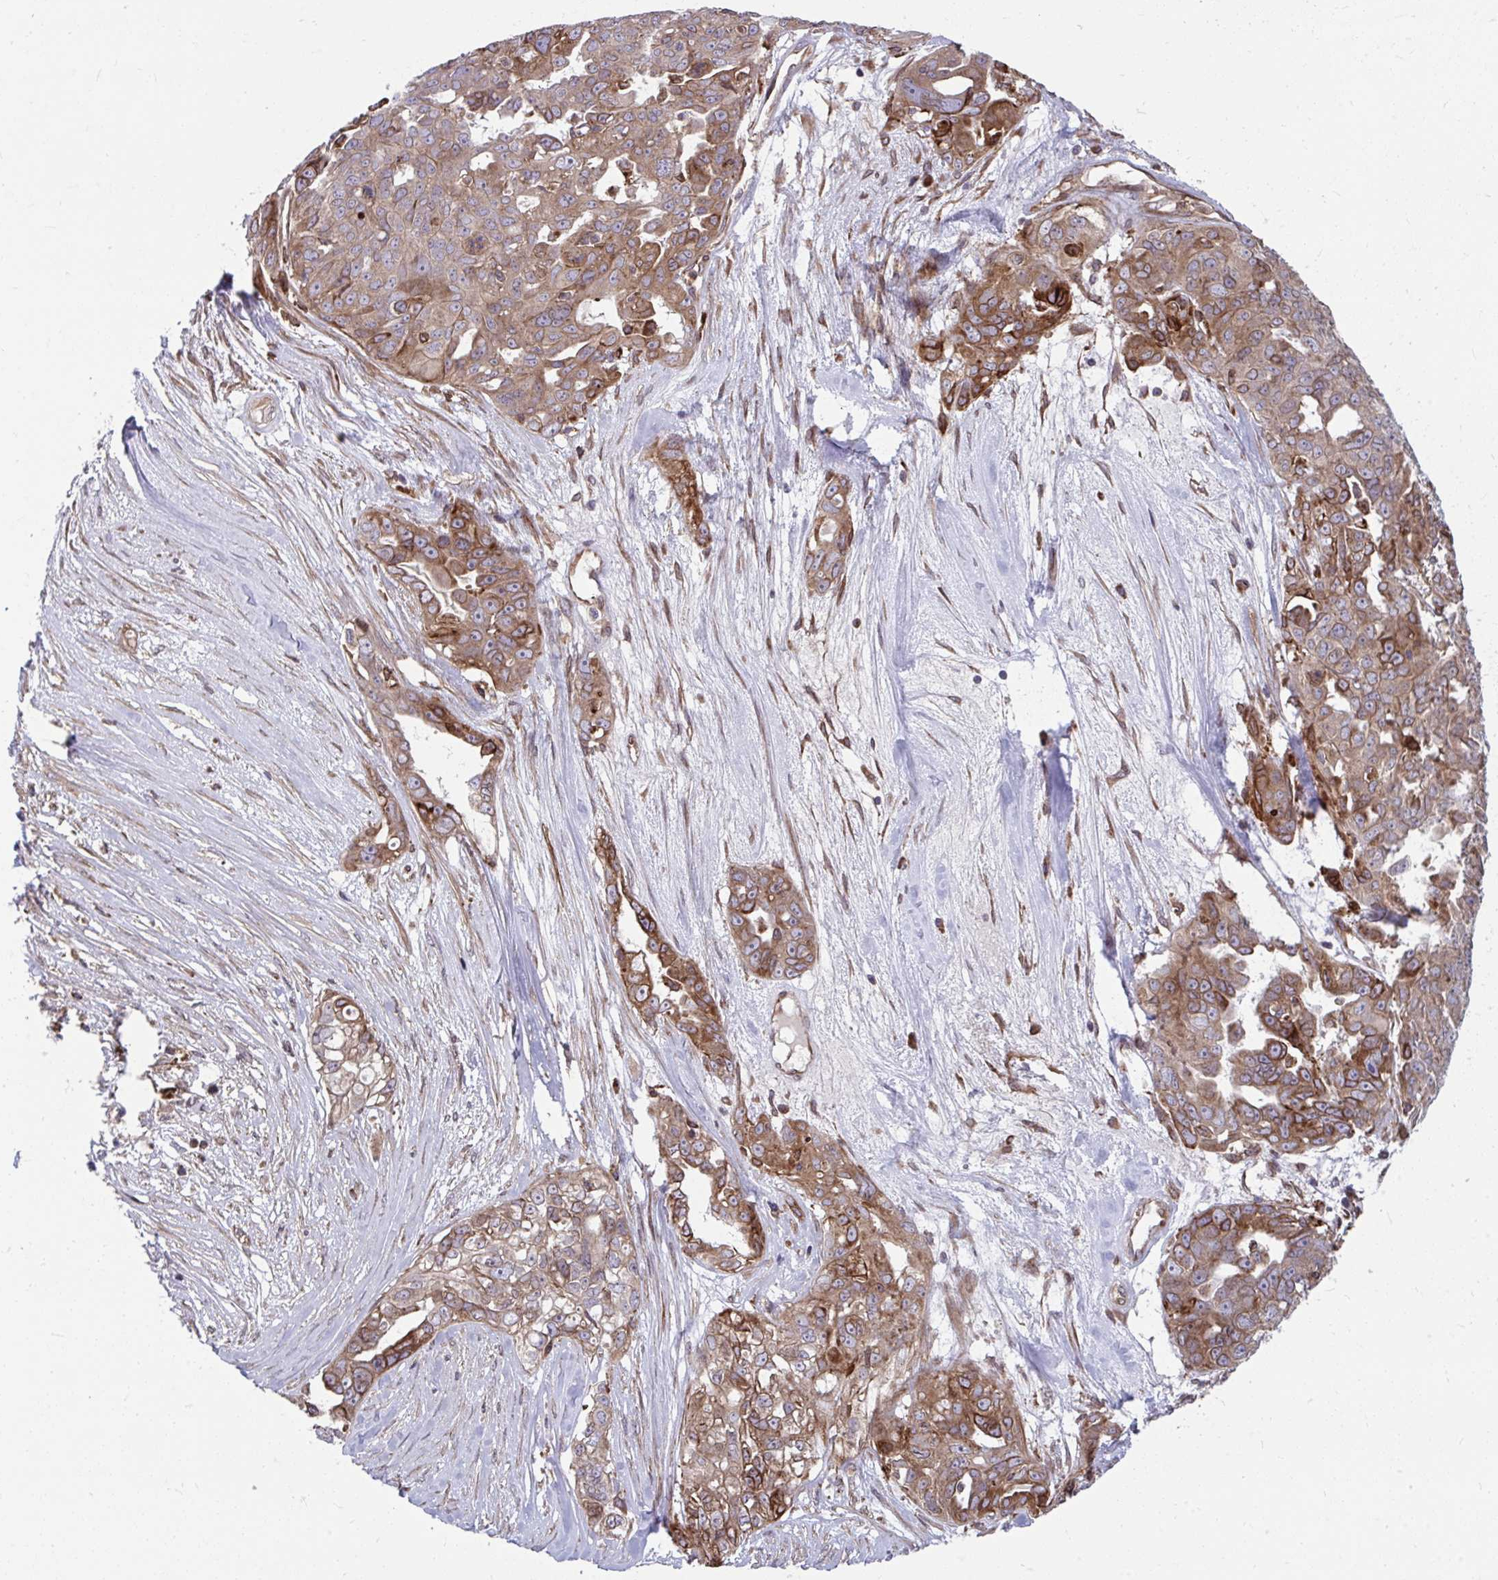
{"staining": {"intensity": "moderate", "quantity": ">75%", "location": "cytoplasmic/membranous"}, "tissue": "ovarian cancer", "cell_type": "Tumor cells", "image_type": "cancer", "snomed": [{"axis": "morphology", "description": "Carcinoma, endometroid"}, {"axis": "topography", "description": "Ovary"}], "caption": "A photomicrograph of ovarian cancer (endometroid carcinoma) stained for a protein exhibits moderate cytoplasmic/membranous brown staining in tumor cells.", "gene": "STIM2", "patient": {"sex": "female", "age": 70}}